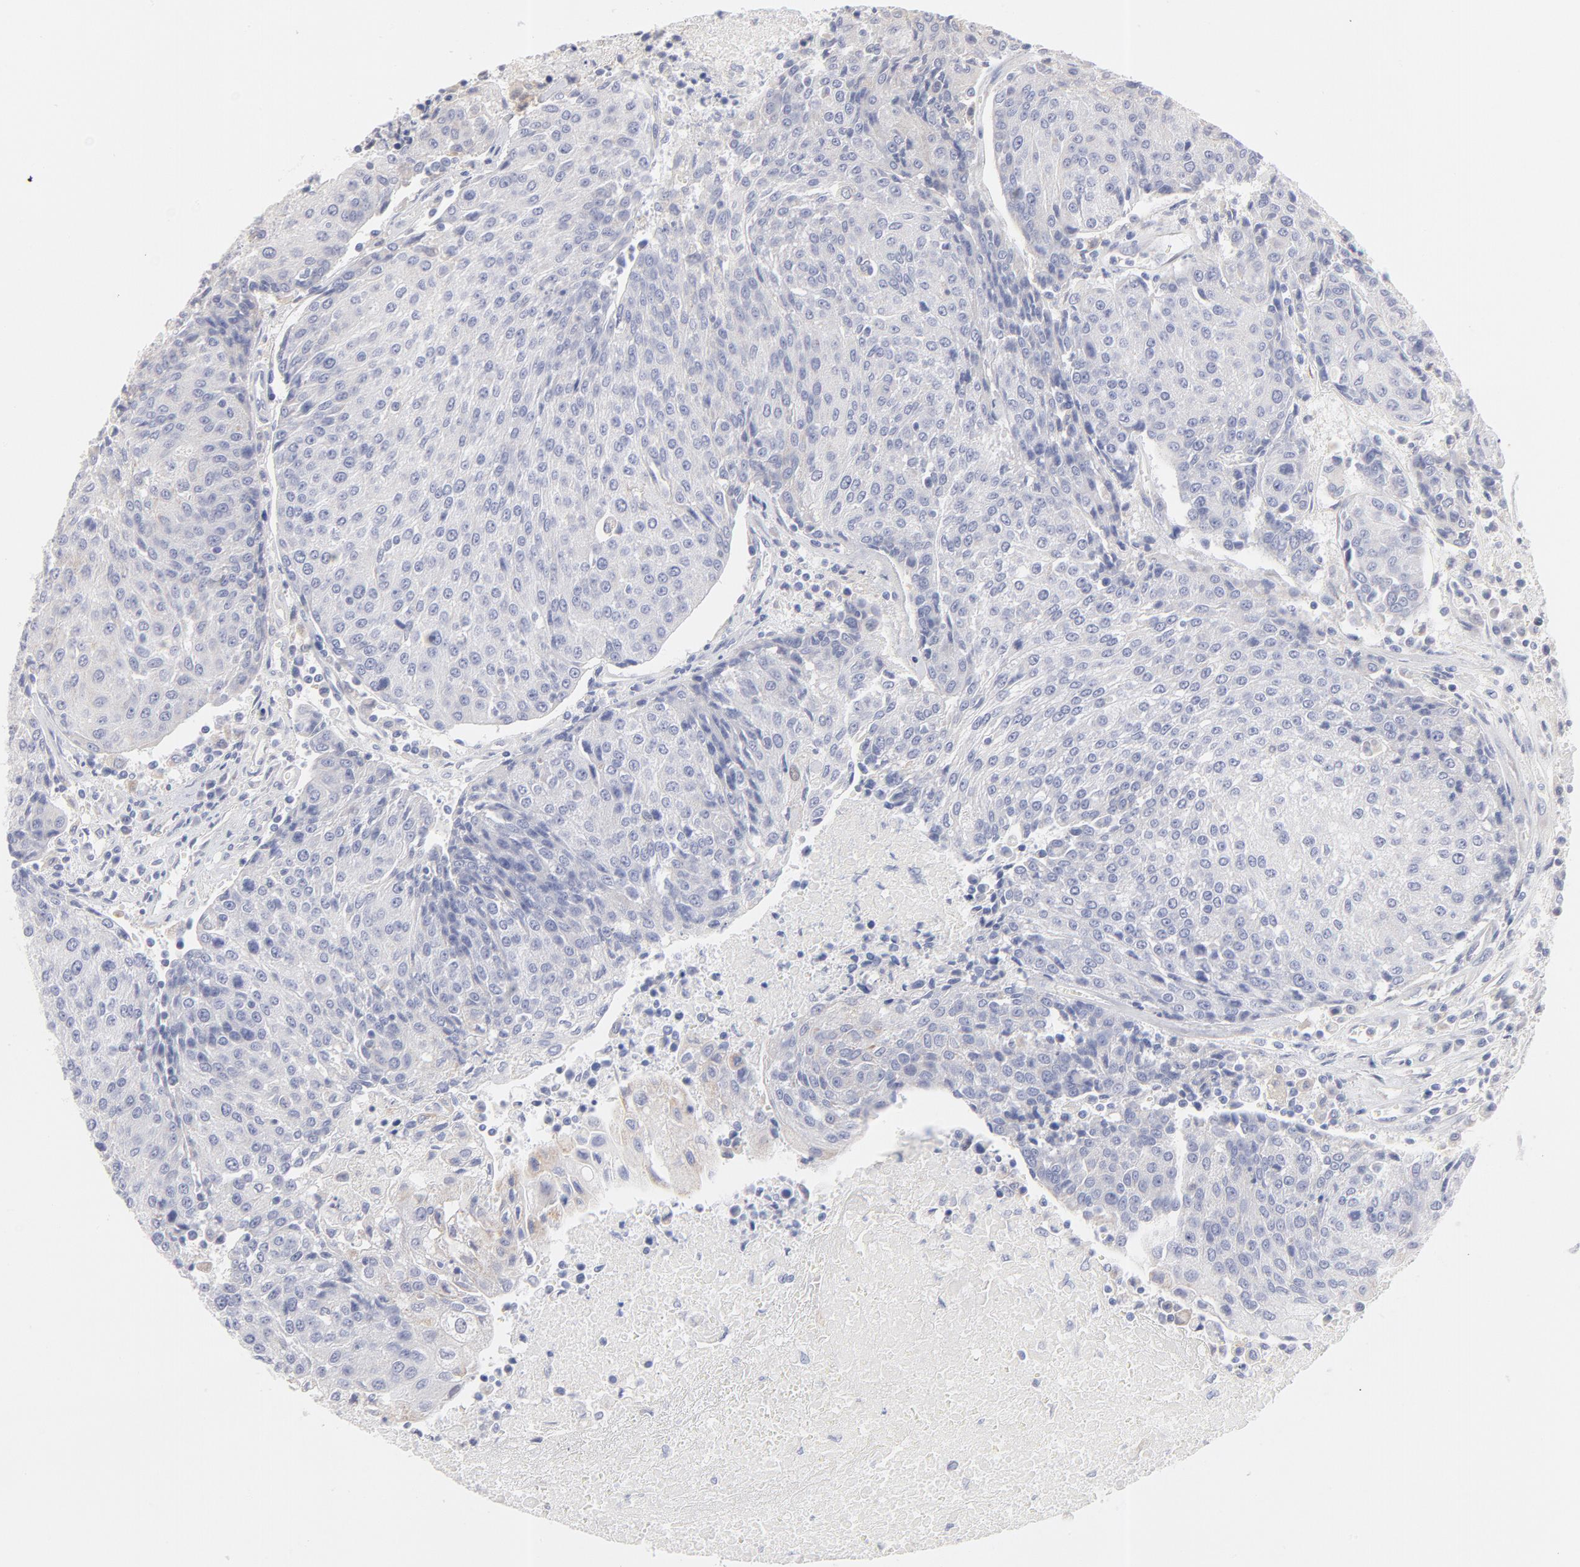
{"staining": {"intensity": "negative", "quantity": "none", "location": "none"}, "tissue": "urothelial cancer", "cell_type": "Tumor cells", "image_type": "cancer", "snomed": [{"axis": "morphology", "description": "Urothelial carcinoma, High grade"}, {"axis": "topography", "description": "Urinary bladder"}], "caption": "Immunohistochemical staining of urothelial carcinoma (high-grade) shows no significant staining in tumor cells. The staining was performed using DAB (3,3'-diaminobenzidine) to visualize the protein expression in brown, while the nuclei were stained in blue with hematoxylin (Magnification: 20x).", "gene": "TST", "patient": {"sex": "female", "age": 85}}